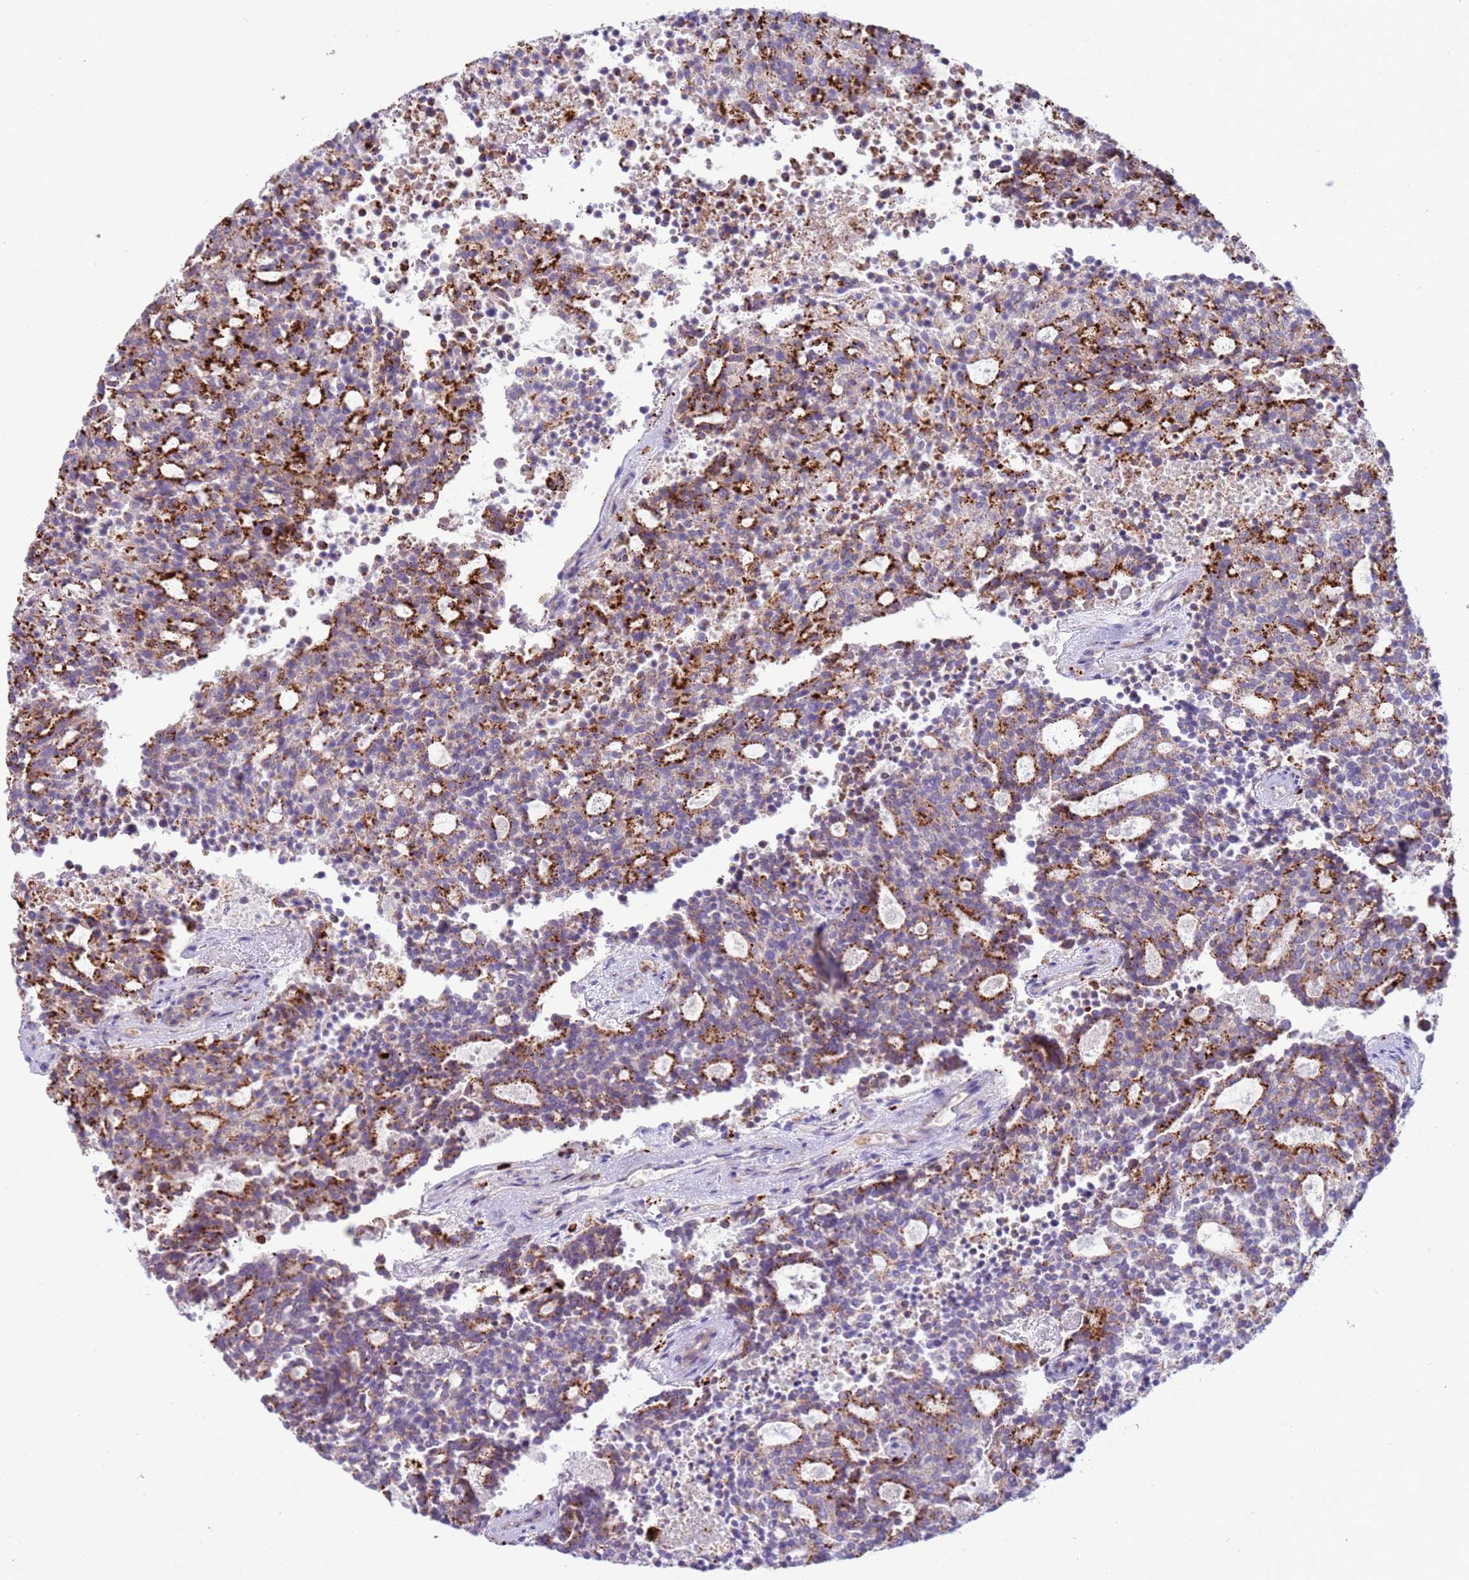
{"staining": {"intensity": "strong", "quantity": "25%-75%", "location": "cytoplasmic/membranous"}, "tissue": "carcinoid", "cell_type": "Tumor cells", "image_type": "cancer", "snomed": [{"axis": "morphology", "description": "Carcinoid, malignant, NOS"}, {"axis": "topography", "description": "Pancreas"}], "caption": "This histopathology image demonstrates malignant carcinoid stained with IHC to label a protein in brown. The cytoplasmic/membranous of tumor cells show strong positivity for the protein. Nuclei are counter-stained blue.", "gene": "TTPAL", "patient": {"sex": "female", "age": 54}}